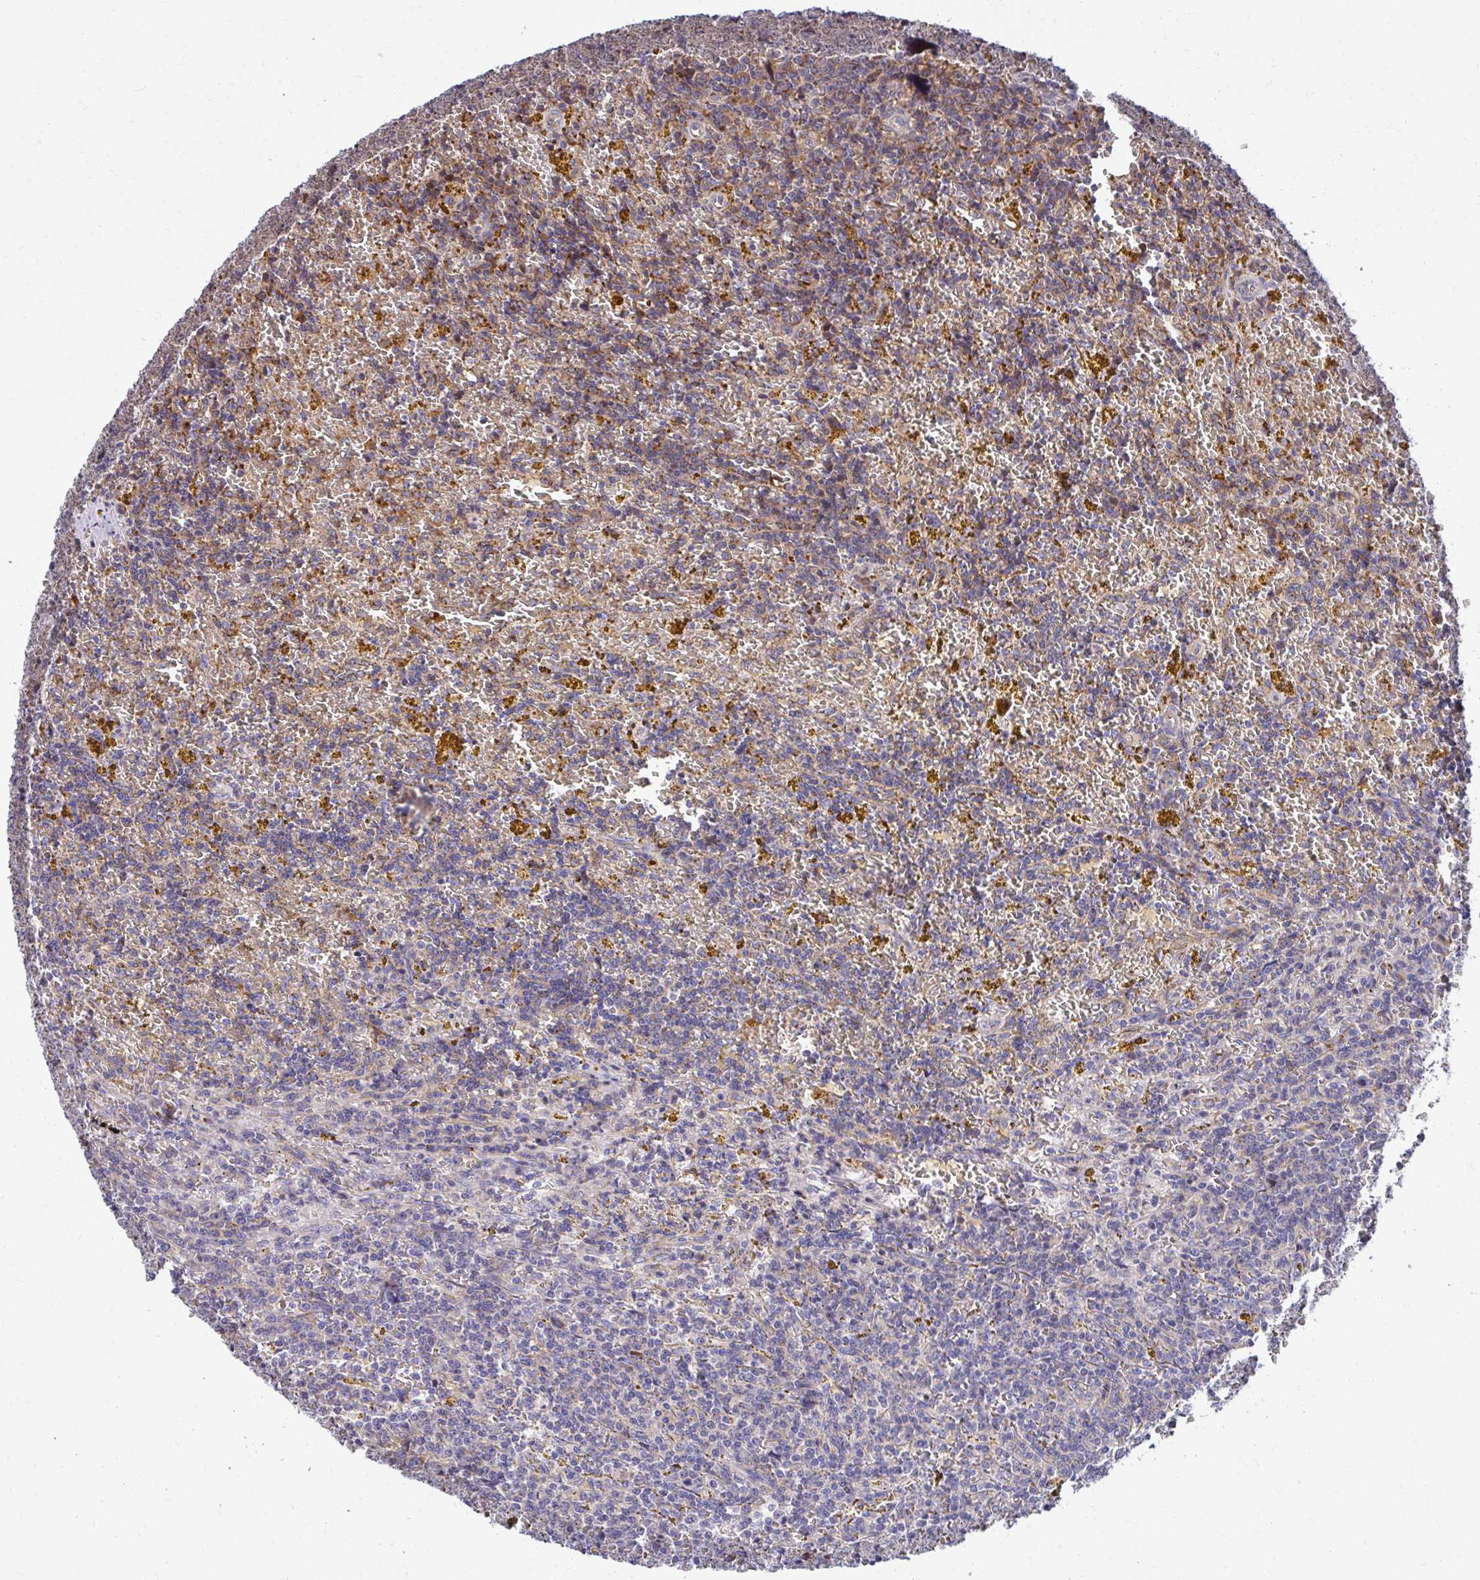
{"staining": {"intensity": "moderate", "quantity": "<25%", "location": "cytoplasmic/membranous"}, "tissue": "lymphoma", "cell_type": "Tumor cells", "image_type": "cancer", "snomed": [{"axis": "morphology", "description": "Malignant lymphoma, non-Hodgkin's type, Low grade"}, {"axis": "topography", "description": "Spleen"}, {"axis": "topography", "description": "Lymph node"}], "caption": "An image of lymphoma stained for a protein demonstrates moderate cytoplasmic/membranous brown staining in tumor cells. (Stains: DAB (3,3'-diaminobenzidine) in brown, nuclei in blue, Microscopy: brightfield microscopy at high magnification).", "gene": "ZNF778", "patient": {"sex": "female", "age": 66}}